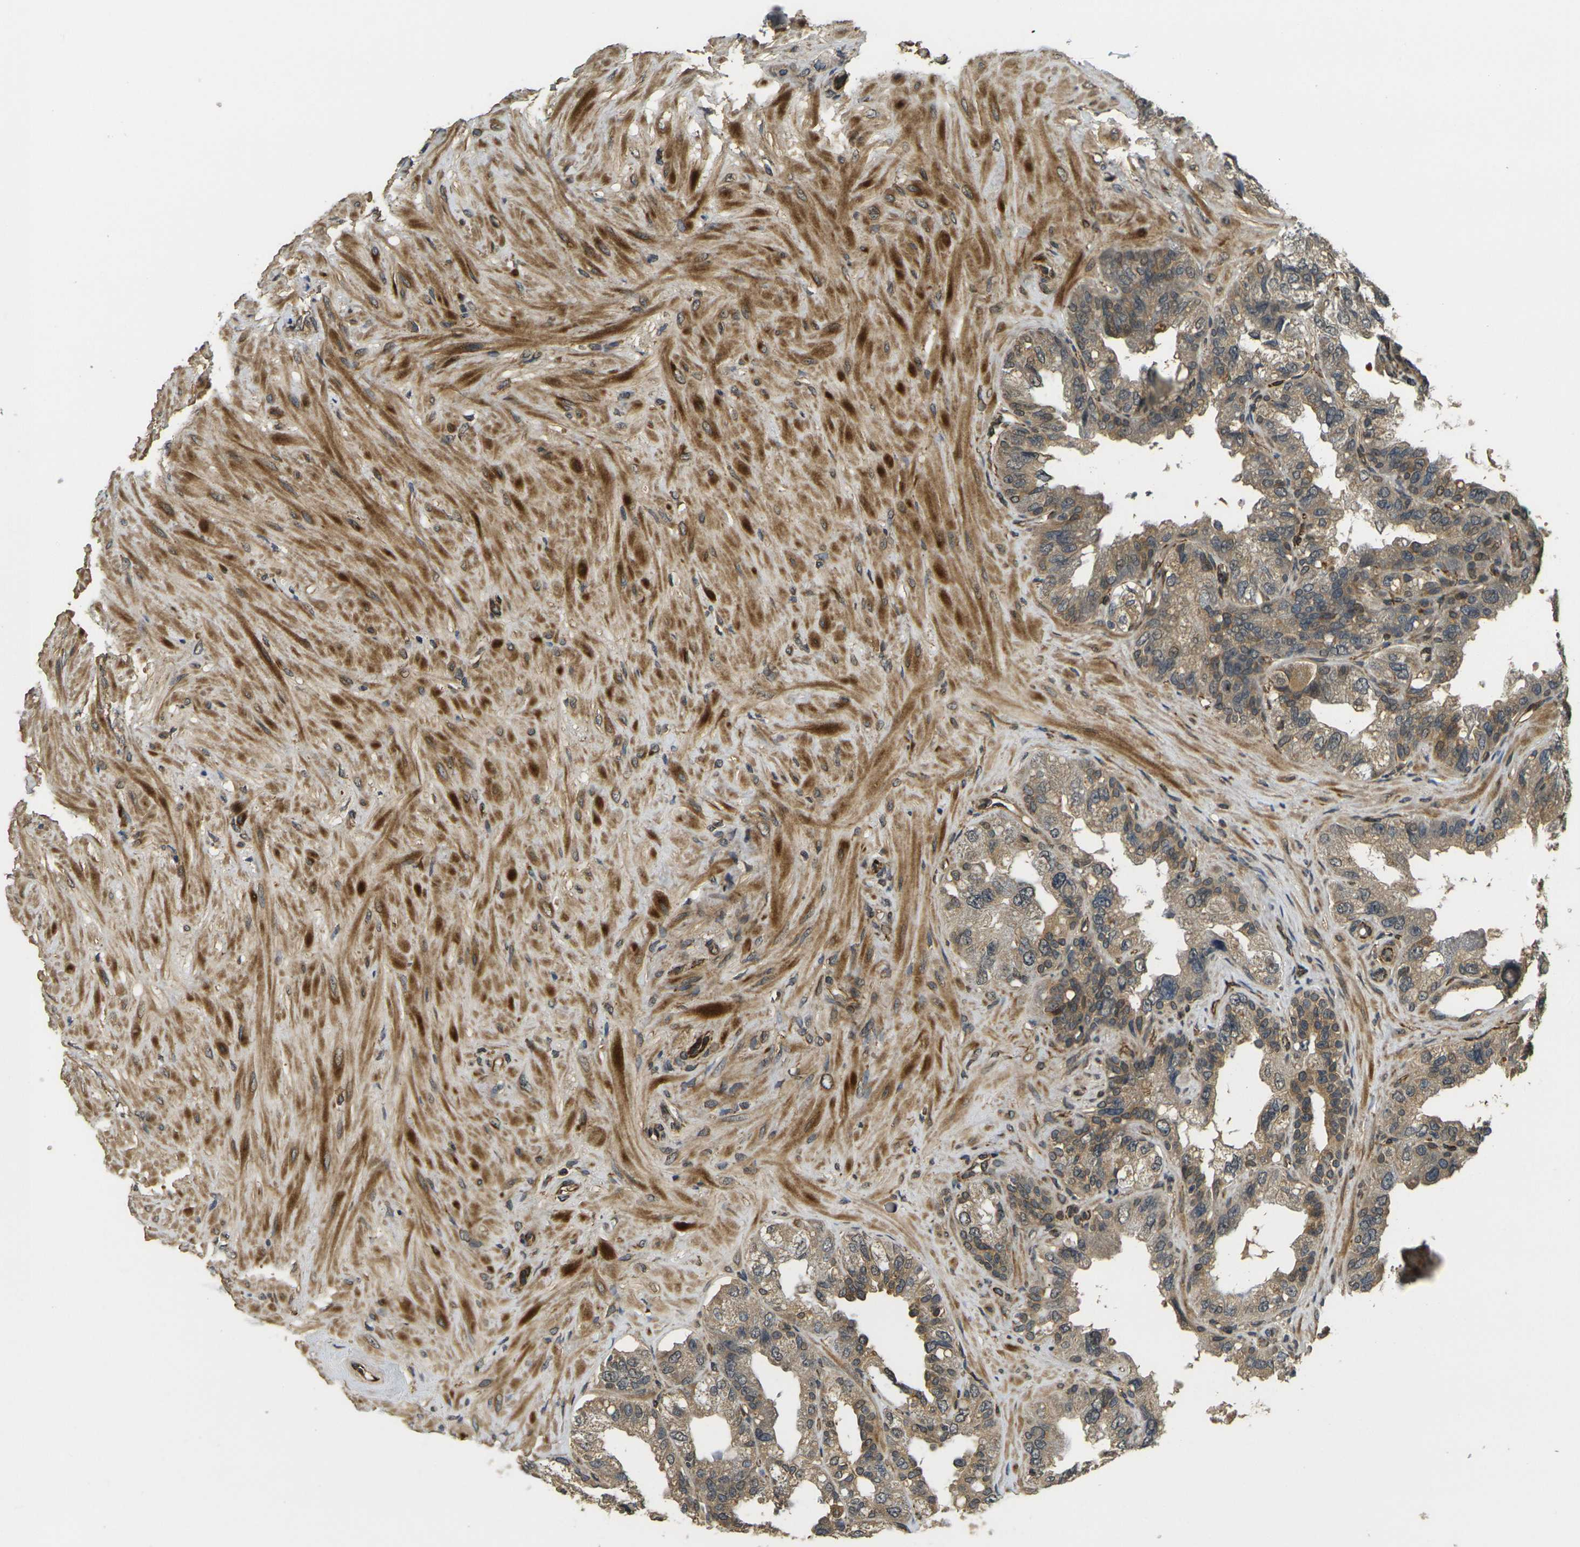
{"staining": {"intensity": "weak", "quantity": ">75%", "location": "cytoplasmic/membranous"}, "tissue": "seminal vesicle", "cell_type": "Glandular cells", "image_type": "normal", "snomed": [{"axis": "morphology", "description": "Normal tissue, NOS"}, {"axis": "topography", "description": "Seminal veicle"}], "caption": "This image reveals normal seminal vesicle stained with immunohistochemistry to label a protein in brown. The cytoplasmic/membranous of glandular cells show weak positivity for the protein. Nuclei are counter-stained blue.", "gene": "FUT11", "patient": {"sex": "male", "age": 68}}